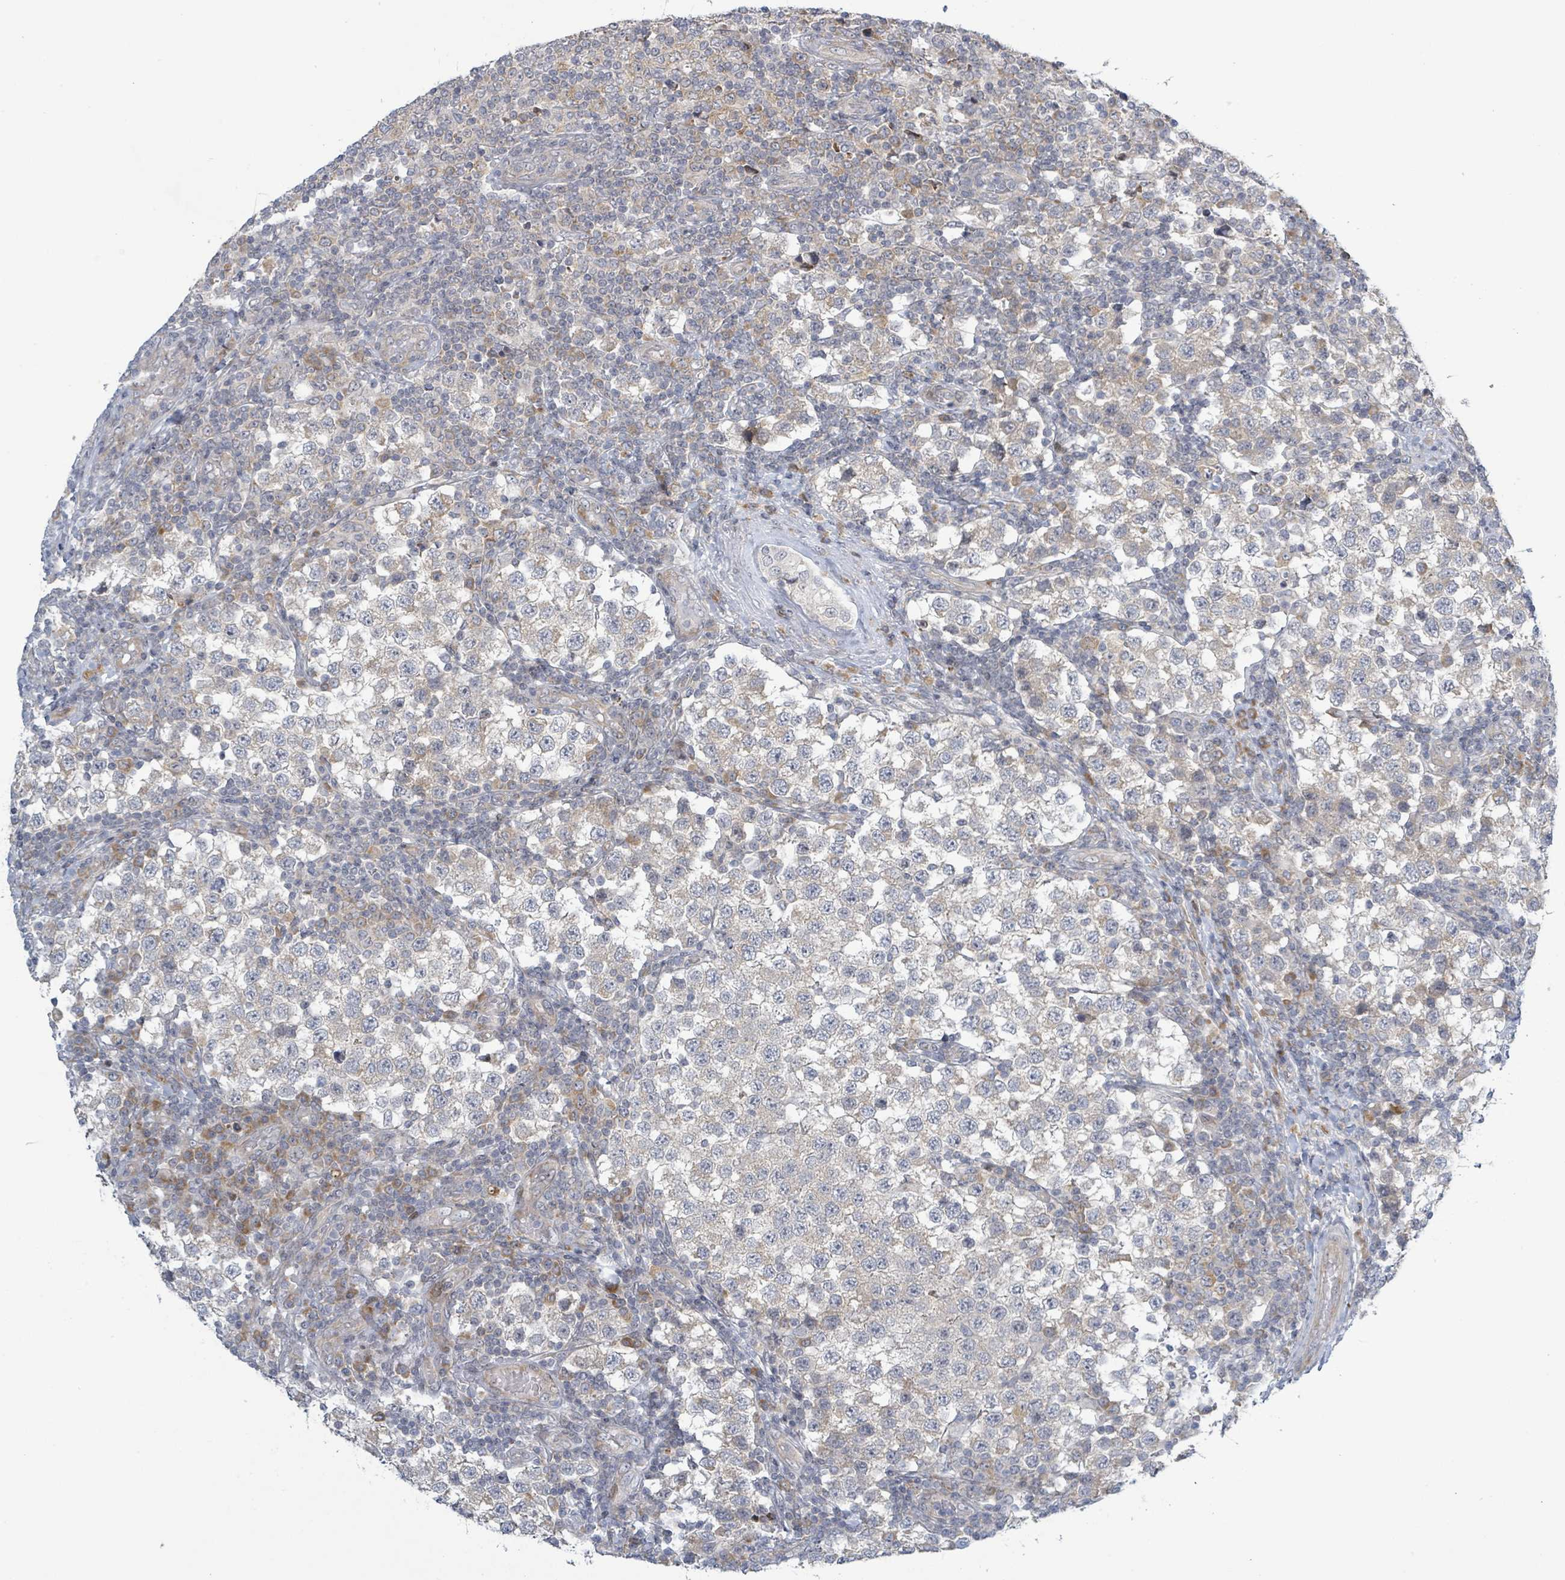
{"staining": {"intensity": "weak", "quantity": "25%-75%", "location": "cytoplasmic/membranous"}, "tissue": "testis cancer", "cell_type": "Tumor cells", "image_type": "cancer", "snomed": [{"axis": "morphology", "description": "Seminoma, NOS"}, {"axis": "topography", "description": "Testis"}], "caption": "About 25%-75% of tumor cells in testis seminoma demonstrate weak cytoplasmic/membranous protein positivity as visualized by brown immunohistochemical staining.", "gene": "RPL32", "patient": {"sex": "male", "age": 34}}